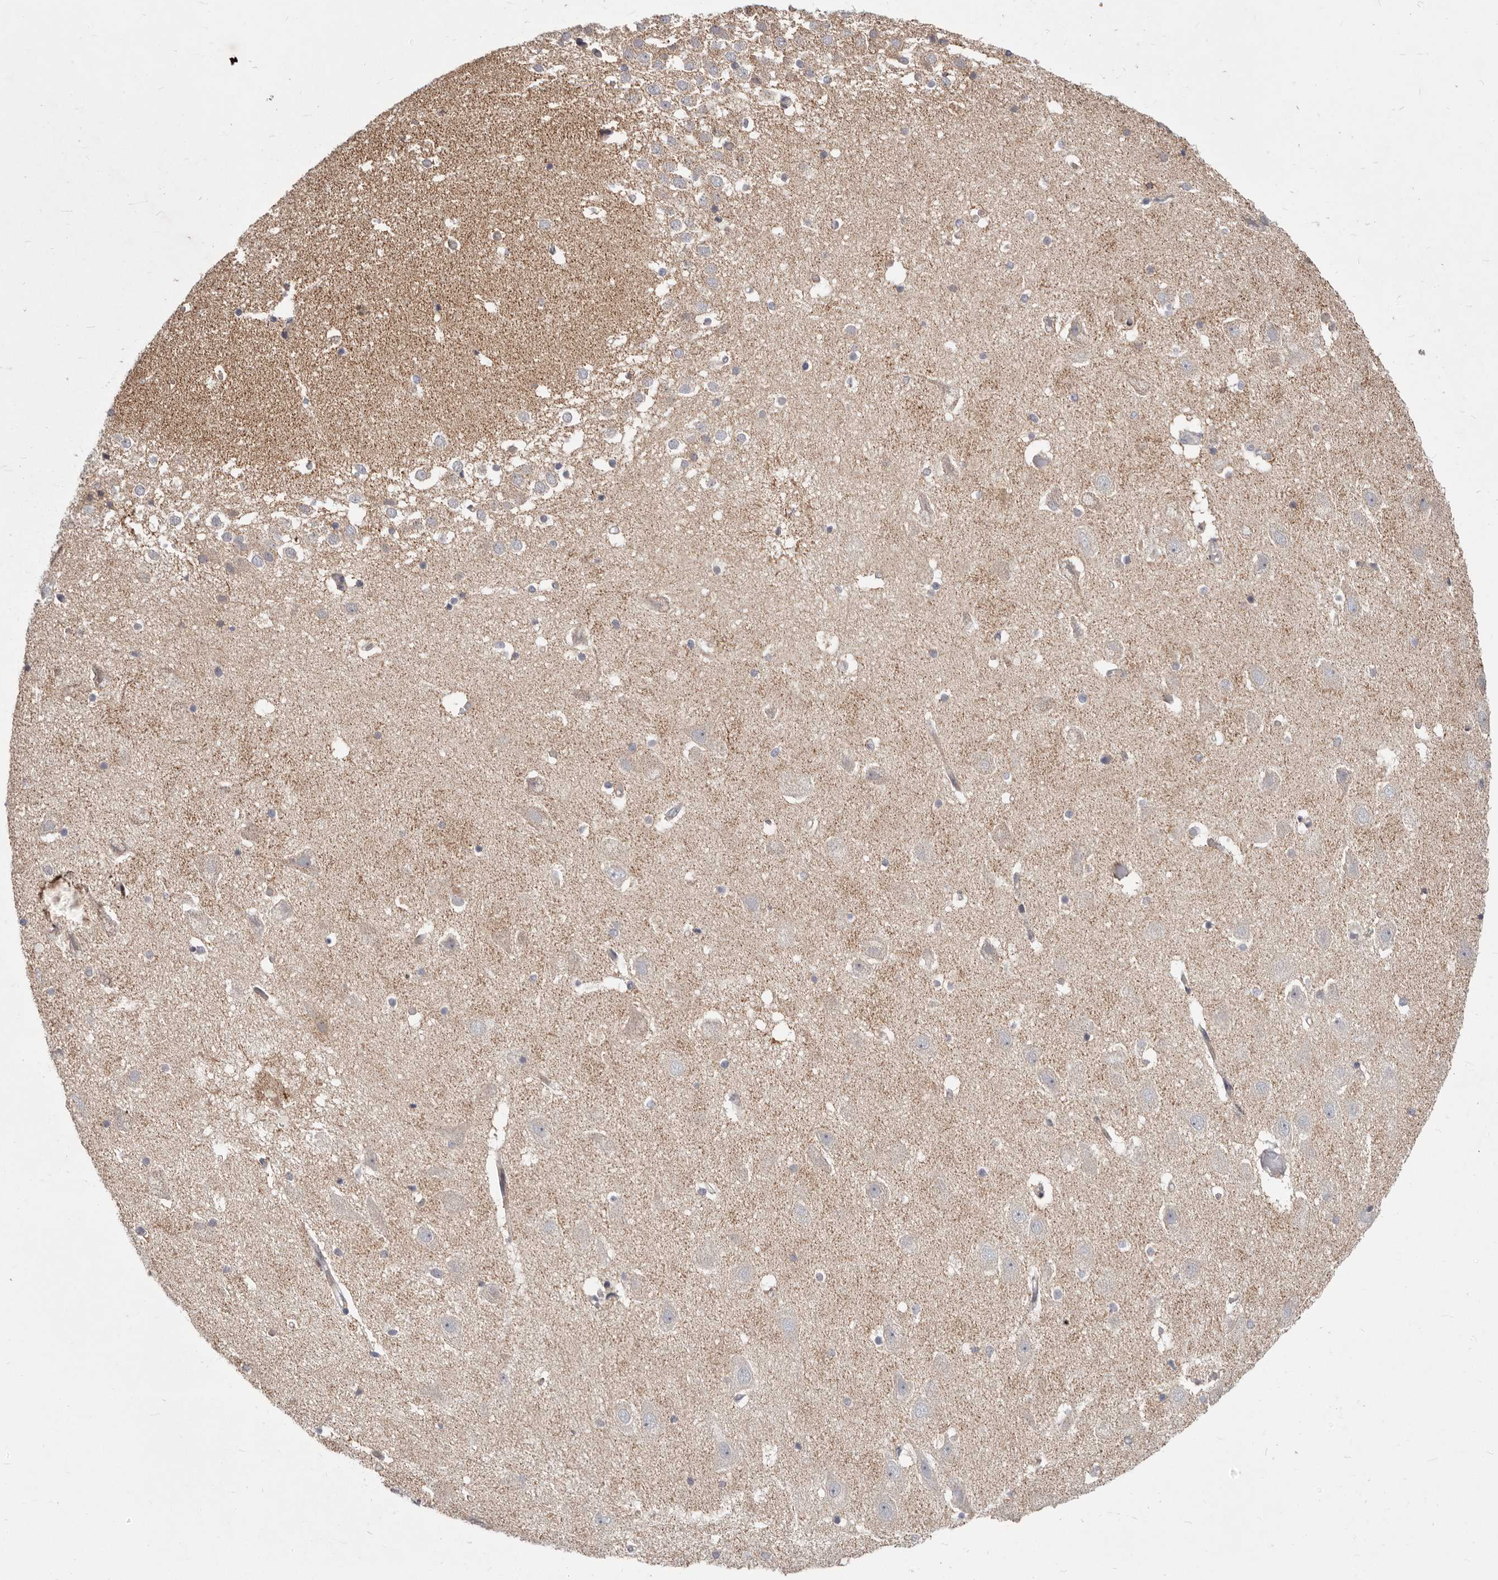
{"staining": {"intensity": "negative", "quantity": "none", "location": "none"}, "tissue": "hippocampus", "cell_type": "Glial cells", "image_type": "normal", "snomed": [{"axis": "morphology", "description": "Normal tissue, NOS"}, {"axis": "topography", "description": "Hippocampus"}], "caption": "DAB immunohistochemical staining of normal hippocampus shows no significant expression in glial cells.", "gene": "TOR3A", "patient": {"sex": "female", "age": 52}}